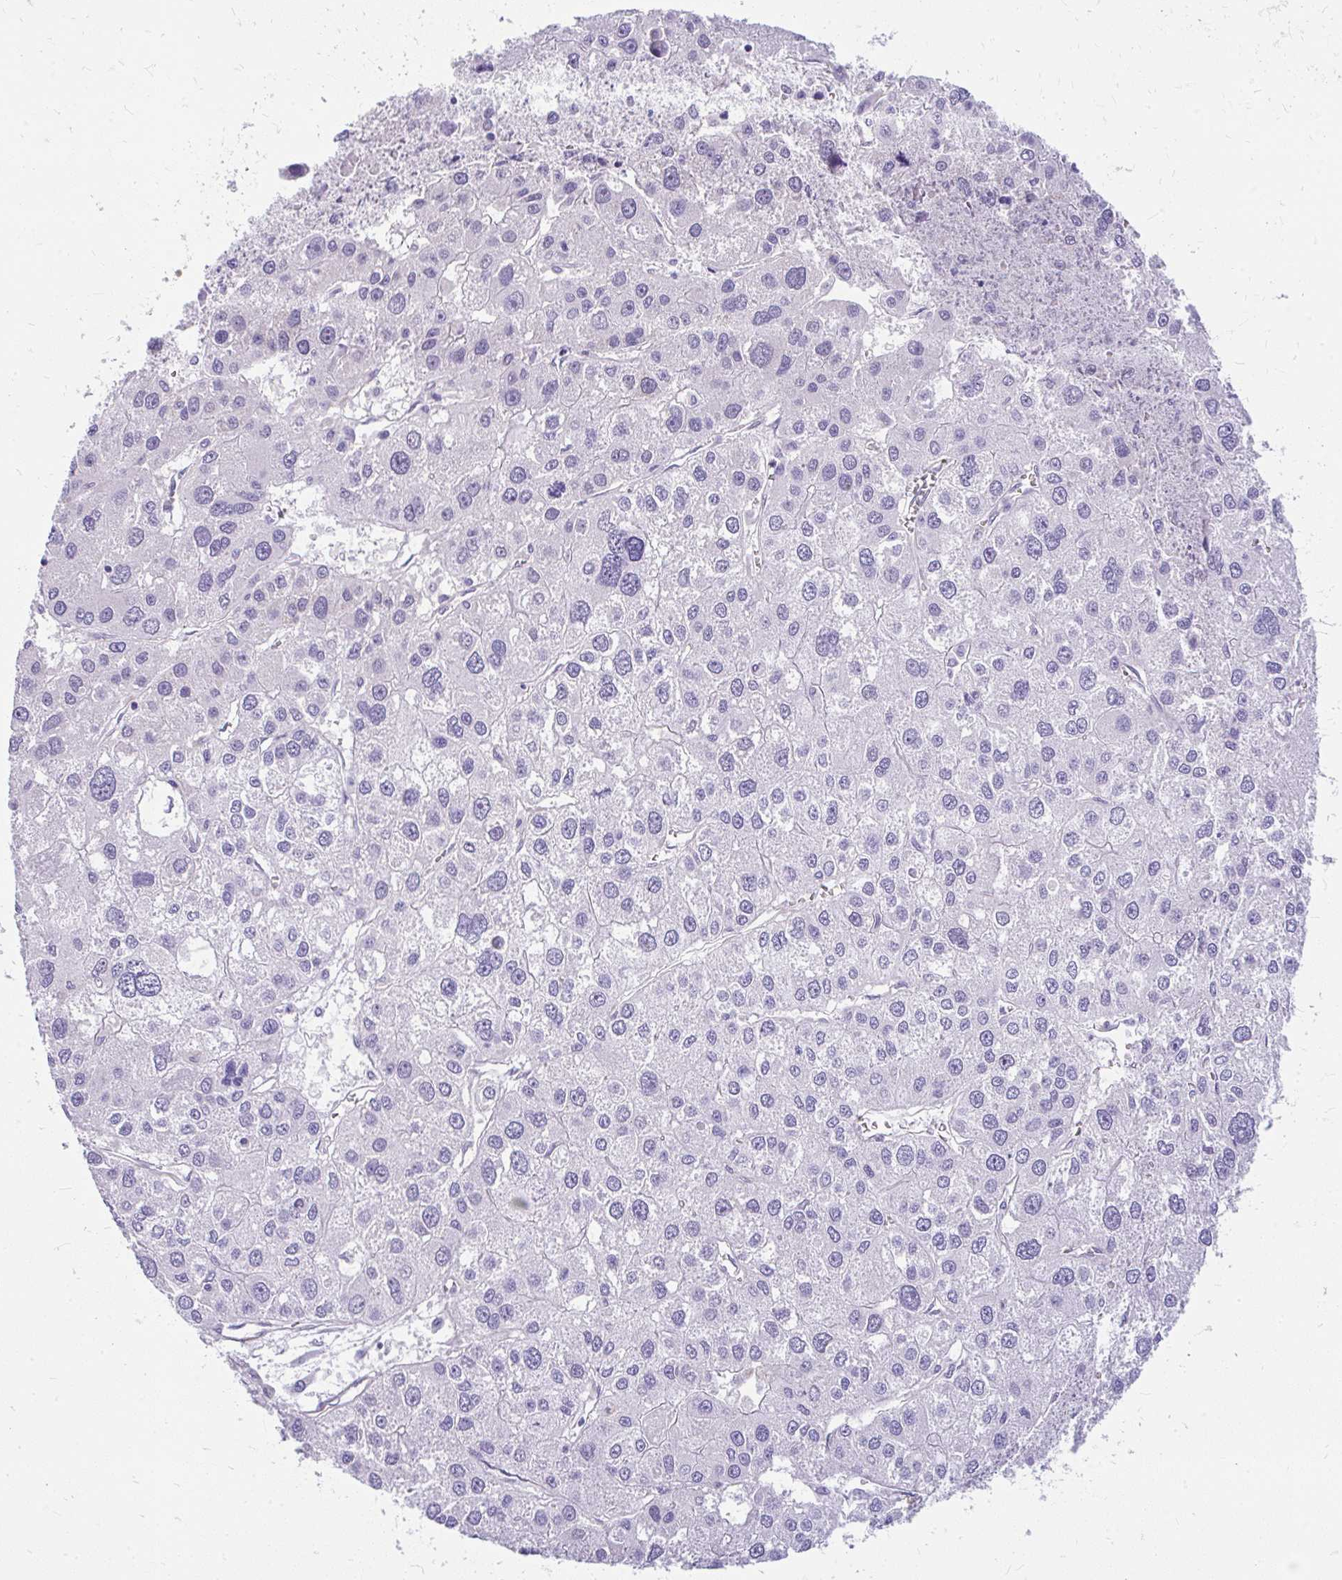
{"staining": {"intensity": "negative", "quantity": "none", "location": "none"}, "tissue": "liver cancer", "cell_type": "Tumor cells", "image_type": "cancer", "snomed": [{"axis": "morphology", "description": "Carcinoma, Hepatocellular, NOS"}, {"axis": "topography", "description": "Liver"}], "caption": "Immunohistochemical staining of liver cancer demonstrates no significant positivity in tumor cells.", "gene": "FAM83C", "patient": {"sex": "male", "age": 73}}